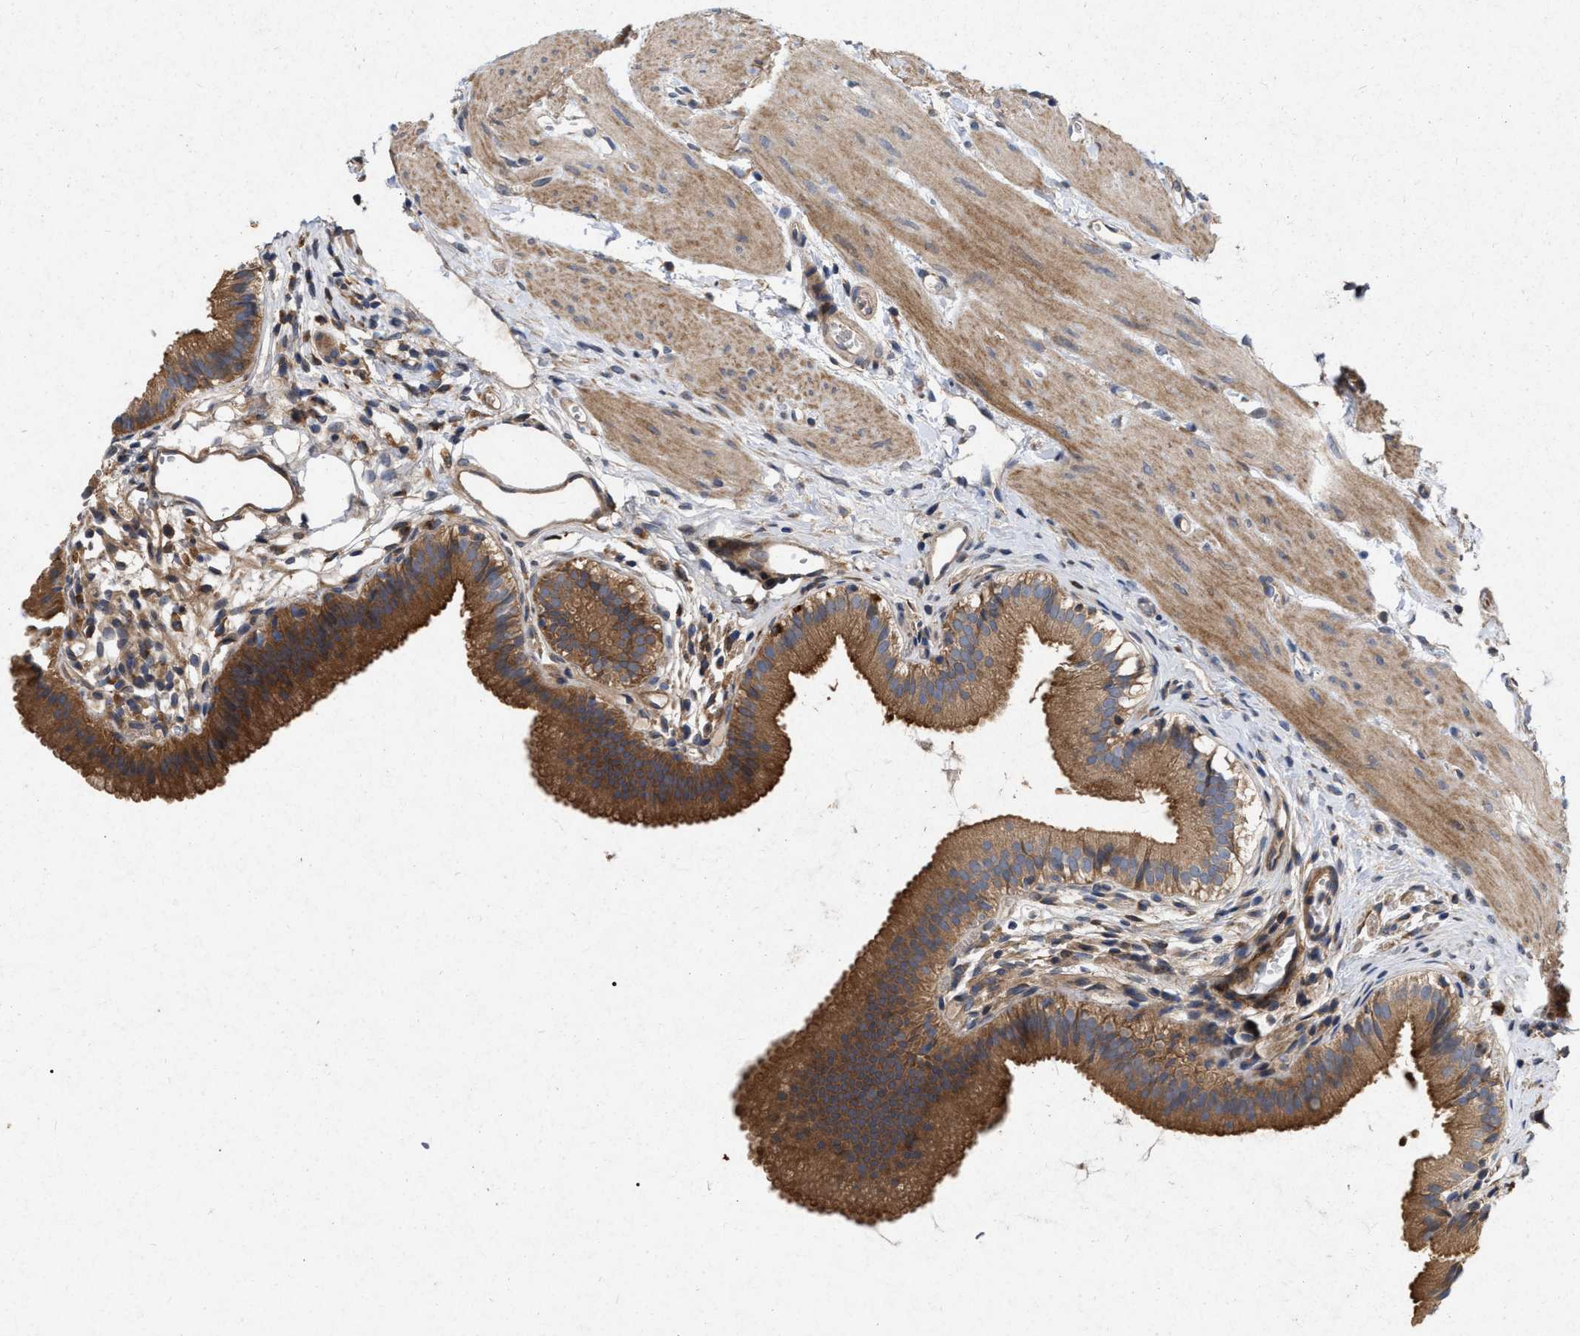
{"staining": {"intensity": "strong", "quantity": ">75%", "location": "cytoplasmic/membranous"}, "tissue": "gallbladder", "cell_type": "Glandular cells", "image_type": "normal", "snomed": [{"axis": "morphology", "description": "Normal tissue, NOS"}, {"axis": "topography", "description": "Gallbladder"}], "caption": "An immunohistochemistry micrograph of benign tissue is shown. Protein staining in brown shows strong cytoplasmic/membranous positivity in gallbladder within glandular cells.", "gene": "CDKN2C", "patient": {"sex": "female", "age": 26}}